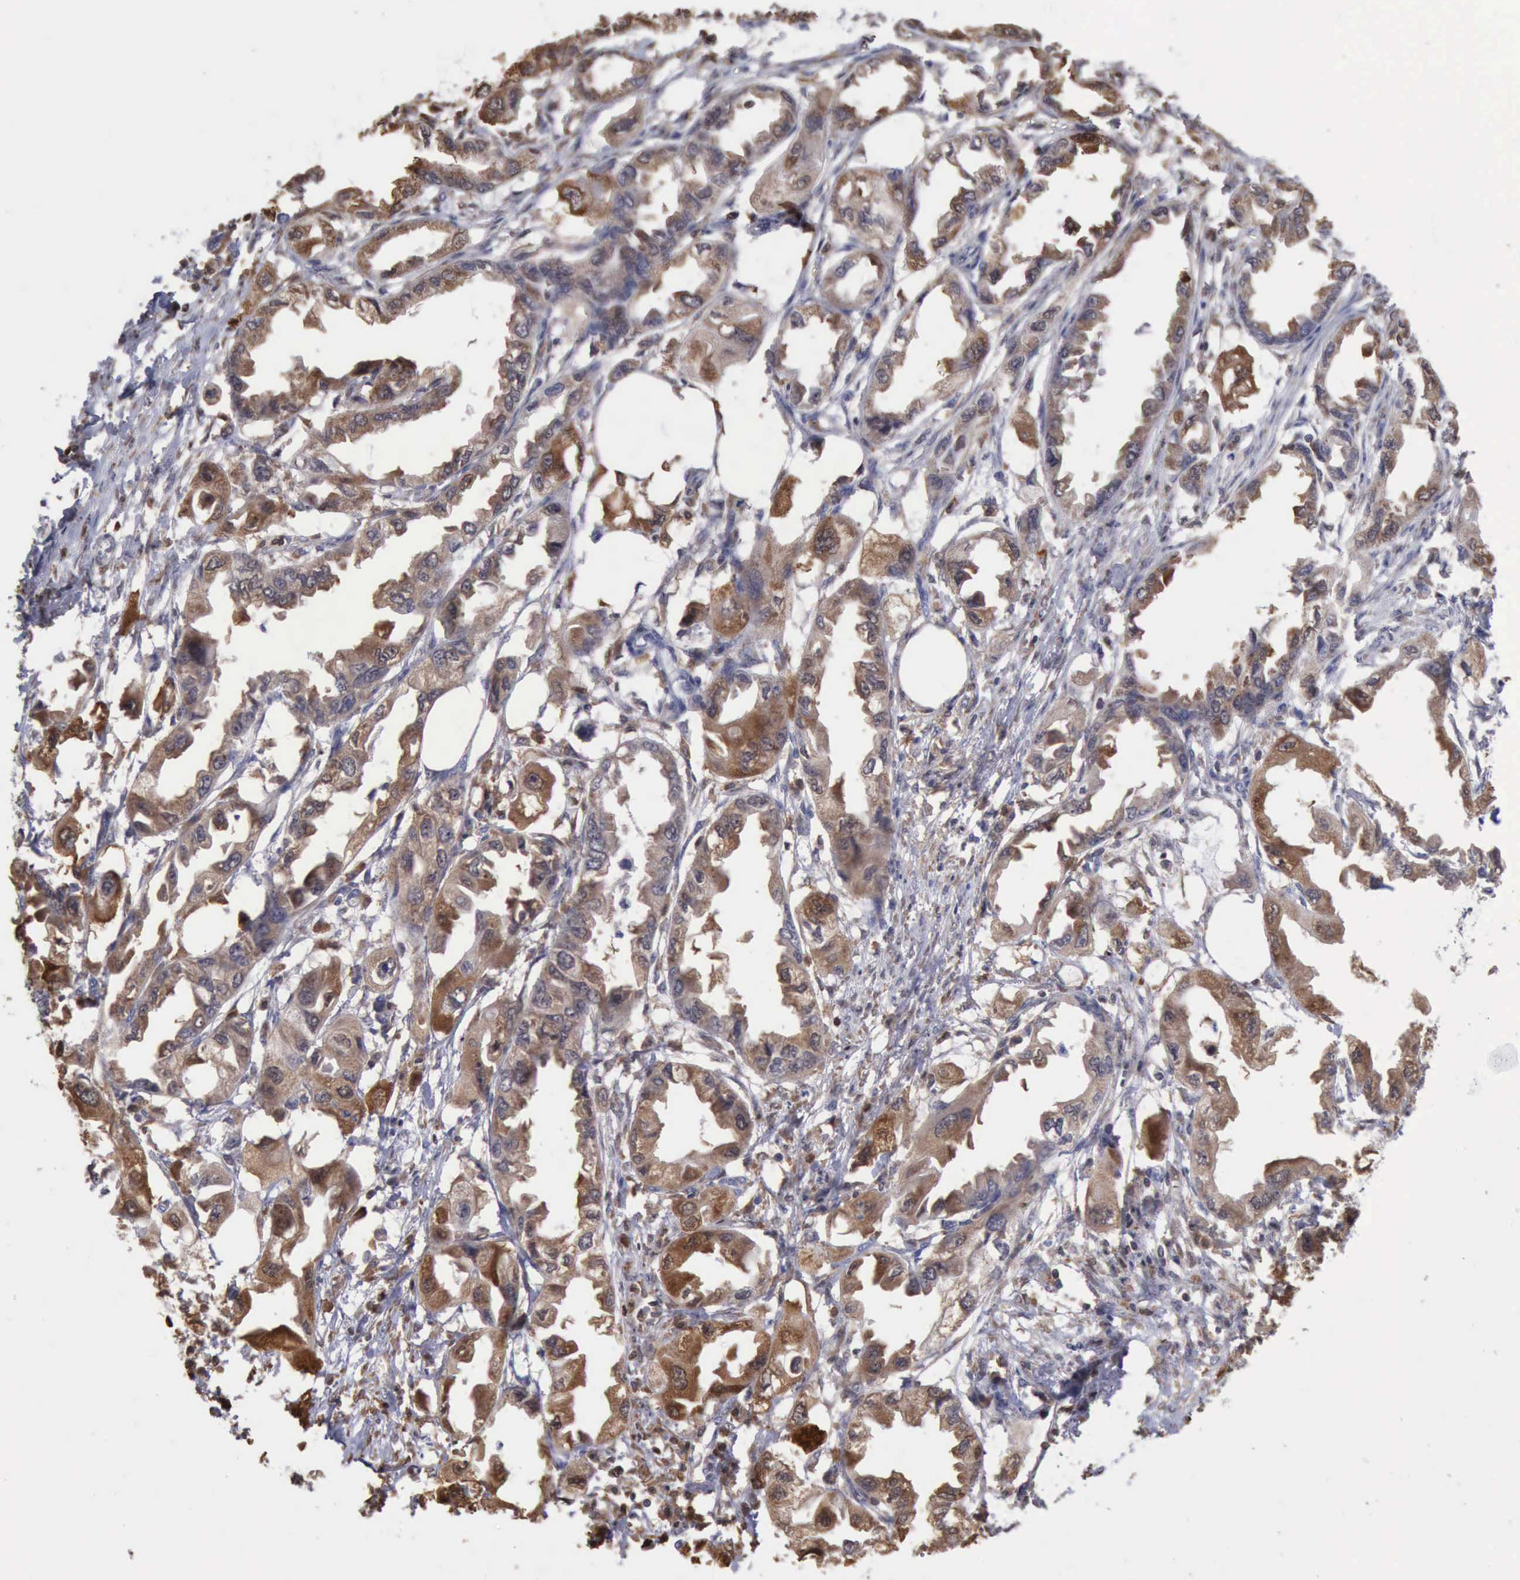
{"staining": {"intensity": "moderate", "quantity": "25%-75%", "location": "cytoplasmic/membranous"}, "tissue": "endometrial cancer", "cell_type": "Tumor cells", "image_type": "cancer", "snomed": [{"axis": "morphology", "description": "Adenocarcinoma, NOS"}, {"axis": "topography", "description": "Endometrium"}], "caption": "Brown immunohistochemical staining in human endometrial cancer (adenocarcinoma) demonstrates moderate cytoplasmic/membranous staining in about 25%-75% of tumor cells. The protein is stained brown, and the nuclei are stained in blue (DAB IHC with brightfield microscopy, high magnification).", "gene": "STAT1", "patient": {"sex": "female", "age": 67}}